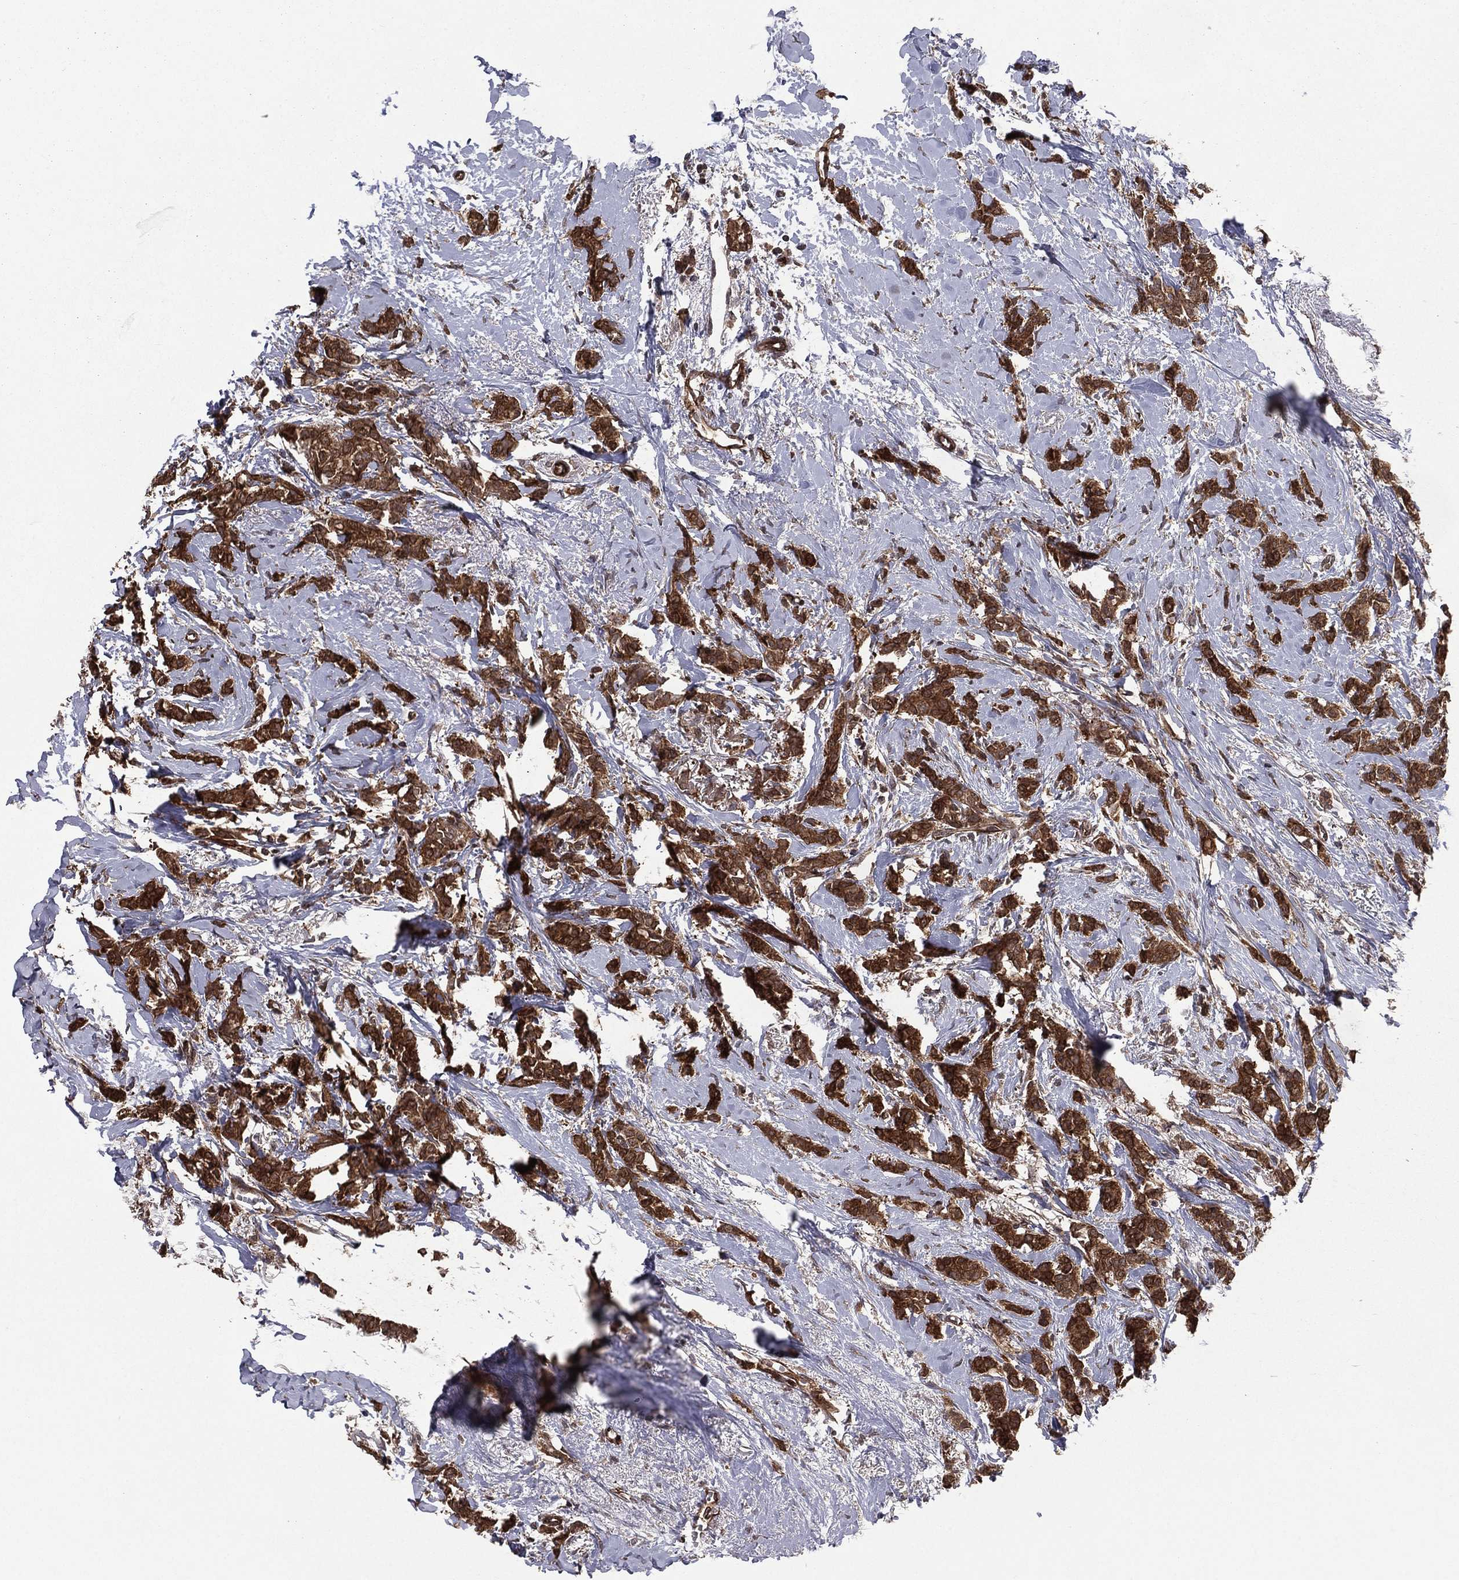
{"staining": {"intensity": "strong", "quantity": ">75%", "location": "cytoplasmic/membranous"}, "tissue": "breast cancer", "cell_type": "Tumor cells", "image_type": "cancer", "snomed": [{"axis": "morphology", "description": "Duct carcinoma"}, {"axis": "topography", "description": "Breast"}], "caption": "A brown stain labels strong cytoplasmic/membranous staining of a protein in breast intraductal carcinoma tumor cells. (IHC, brightfield microscopy, high magnification).", "gene": "CERT1", "patient": {"sex": "female", "age": 85}}